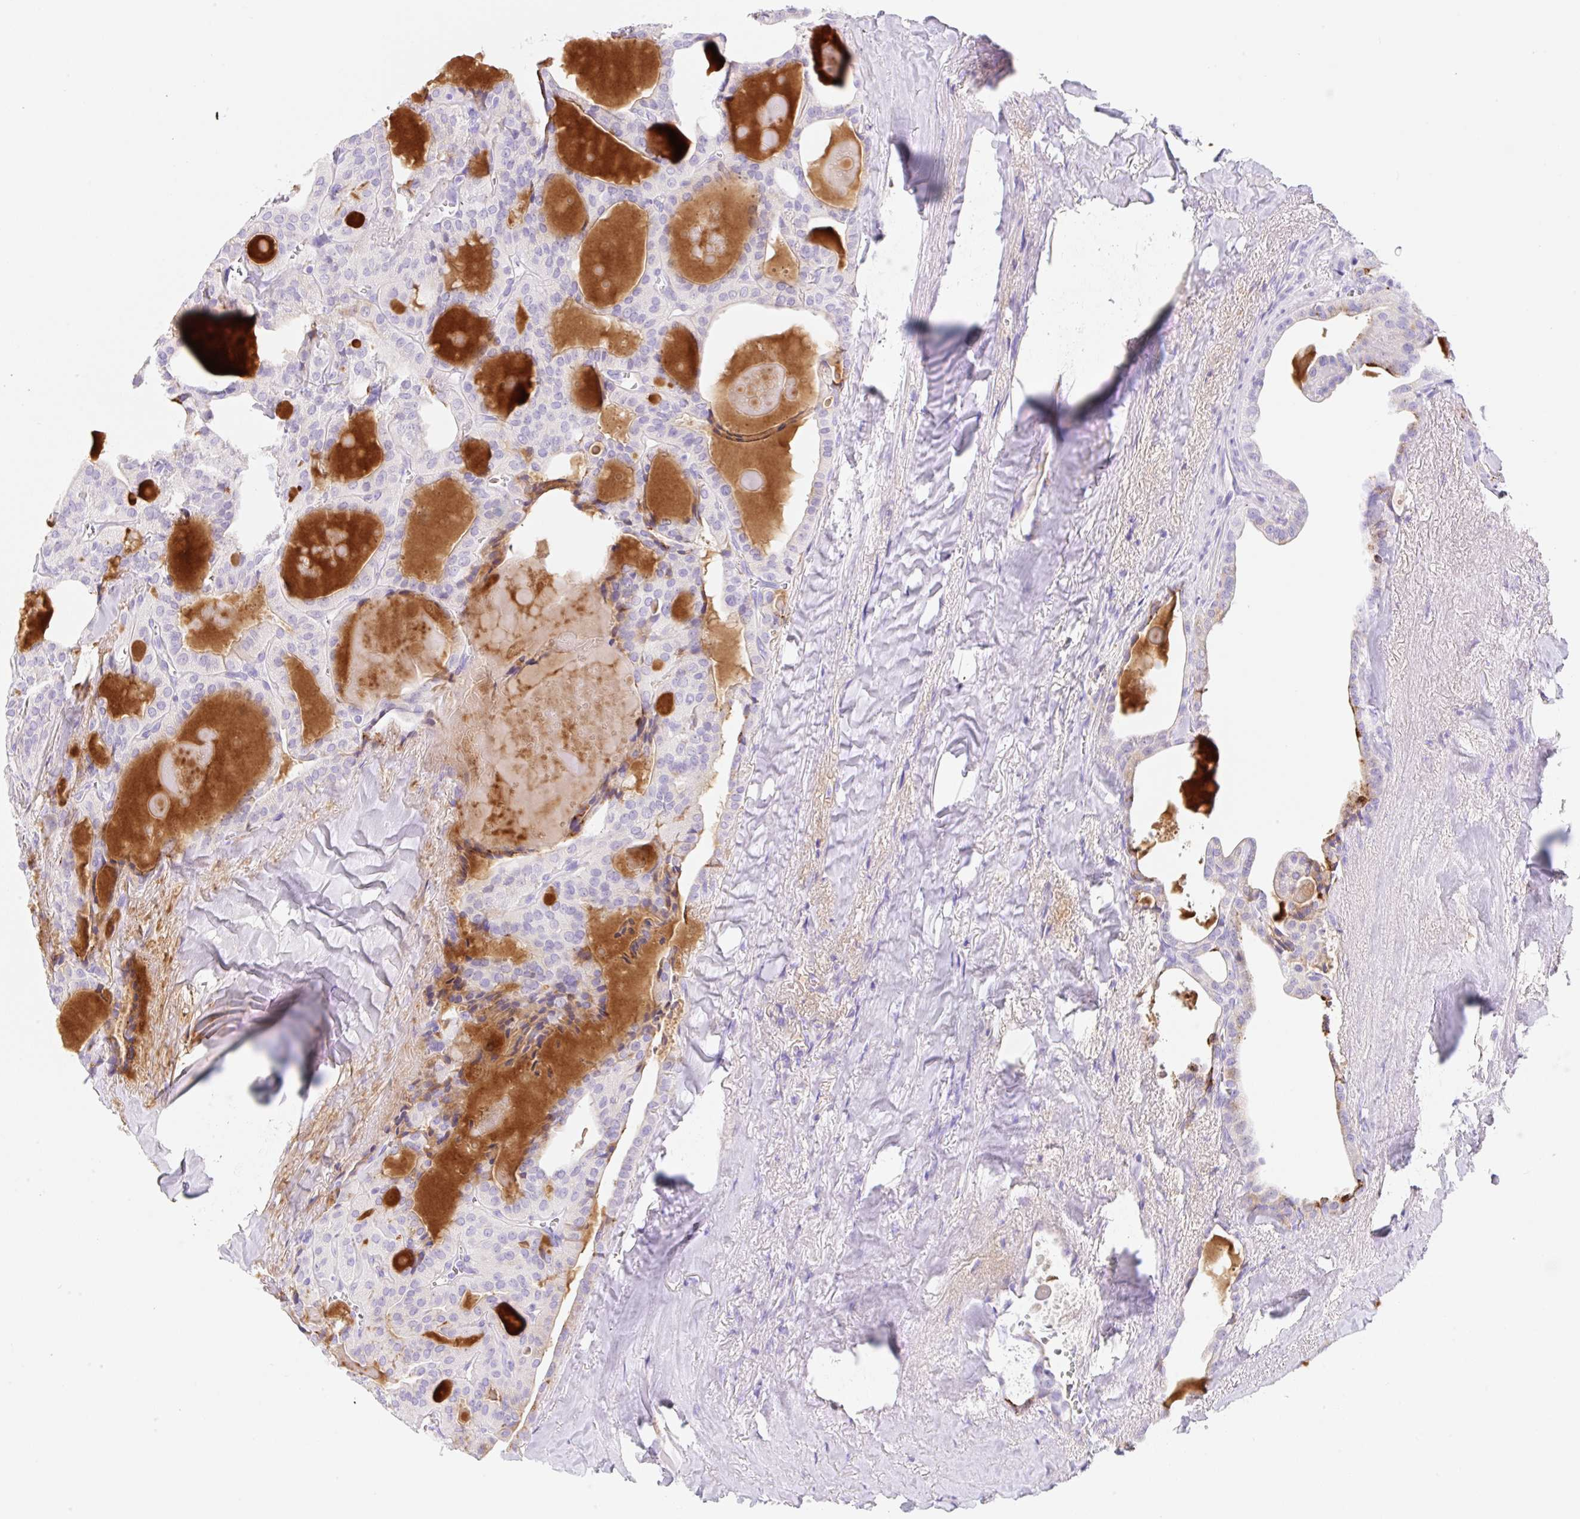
{"staining": {"intensity": "negative", "quantity": "none", "location": "none"}, "tissue": "thyroid cancer", "cell_type": "Tumor cells", "image_type": "cancer", "snomed": [{"axis": "morphology", "description": "Papillary adenocarcinoma, NOS"}, {"axis": "topography", "description": "Thyroid gland"}], "caption": "This is an IHC photomicrograph of thyroid cancer (papillary adenocarcinoma). There is no expression in tumor cells.", "gene": "KLK8", "patient": {"sex": "male", "age": 52}}